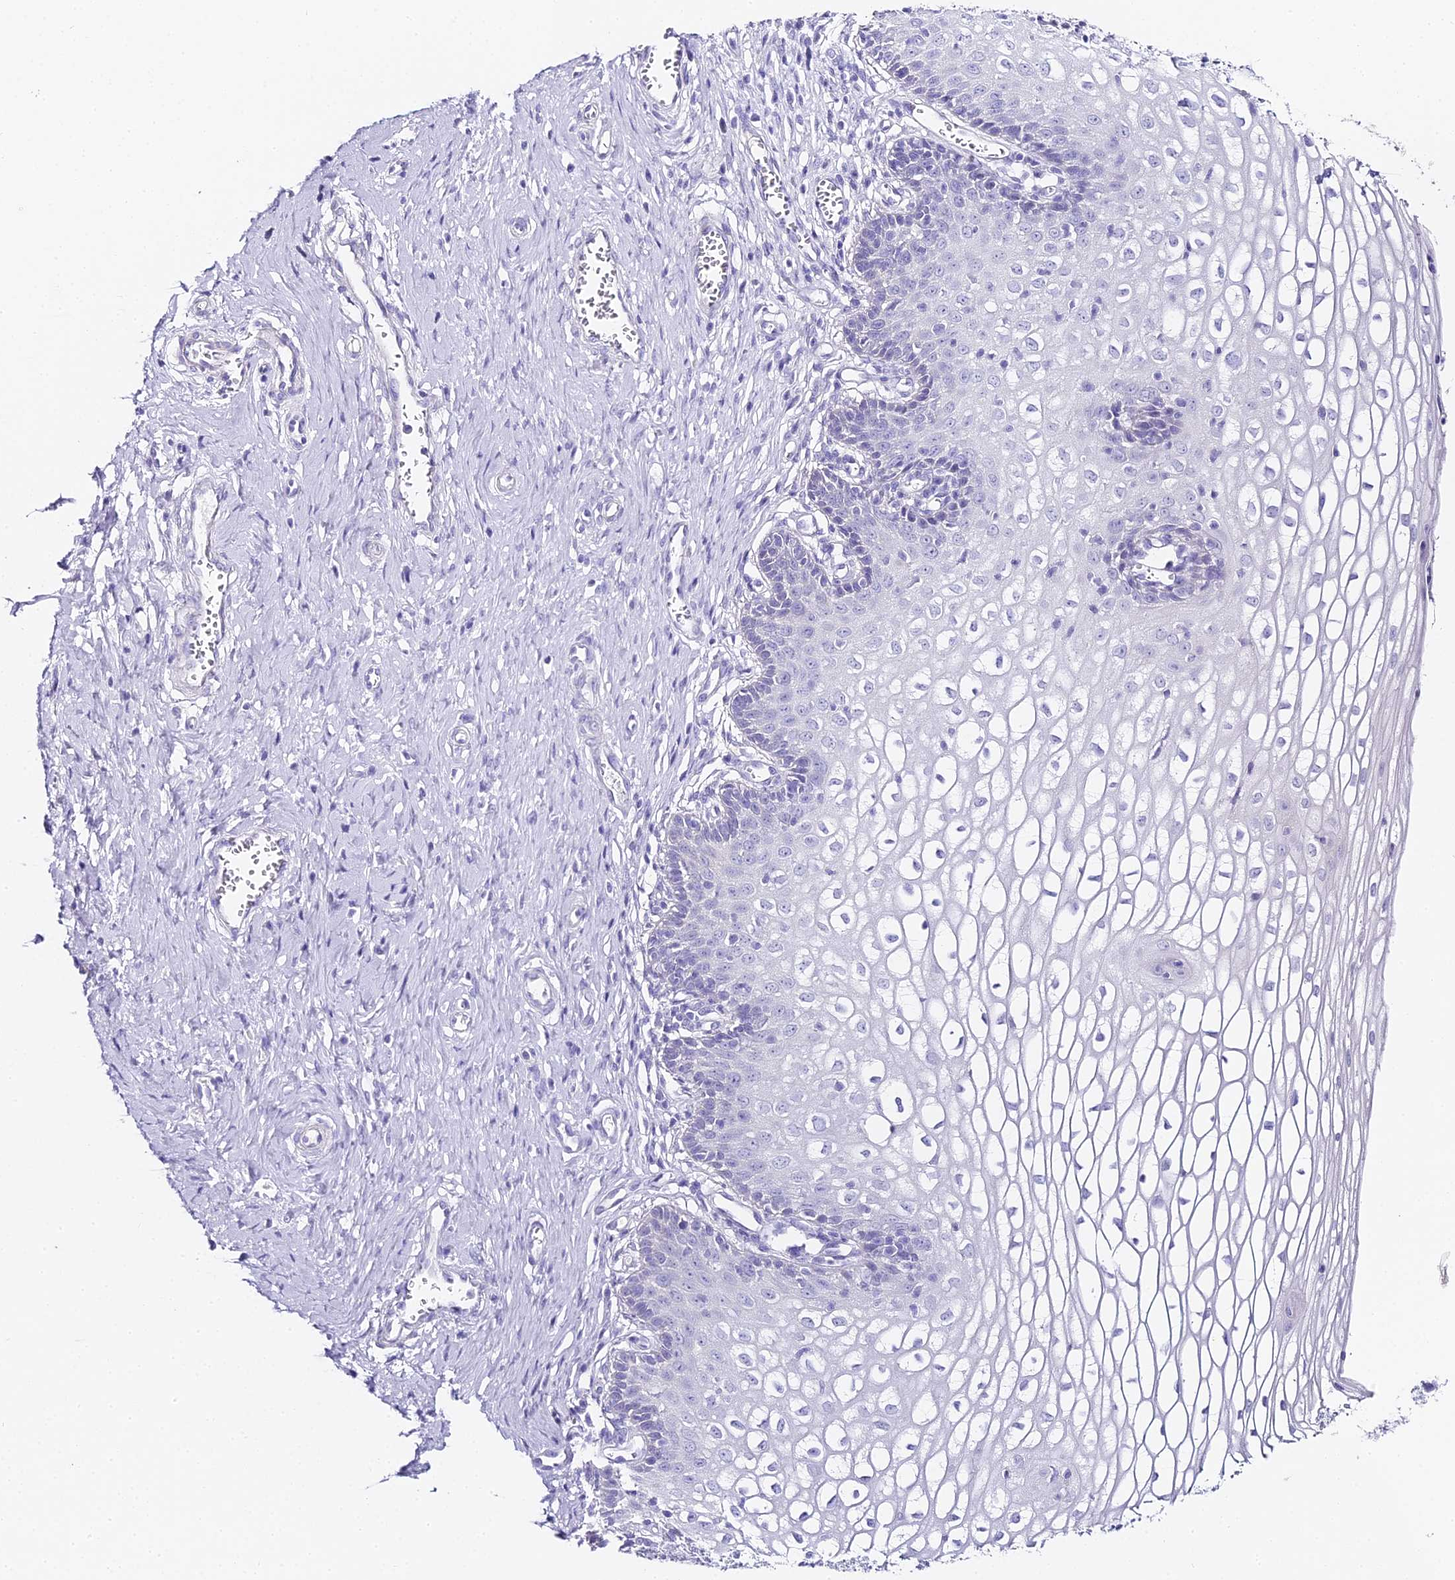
{"staining": {"intensity": "negative", "quantity": "none", "location": "none"}, "tissue": "cervix", "cell_type": "Glandular cells", "image_type": "normal", "snomed": [{"axis": "morphology", "description": "Normal tissue, NOS"}, {"axis": "morphology", "description": "Adenocarcinoma, NOS"}, {"axis": "topography", "description": "Cervix"}], "caption": "A high-resolution photomicrograph shows IHC staining of benign cervix, which exhibits no significant positivity in glandular cells.", "gene": "ABHD14A", "patient": {"sex": "female", "age": 29}}